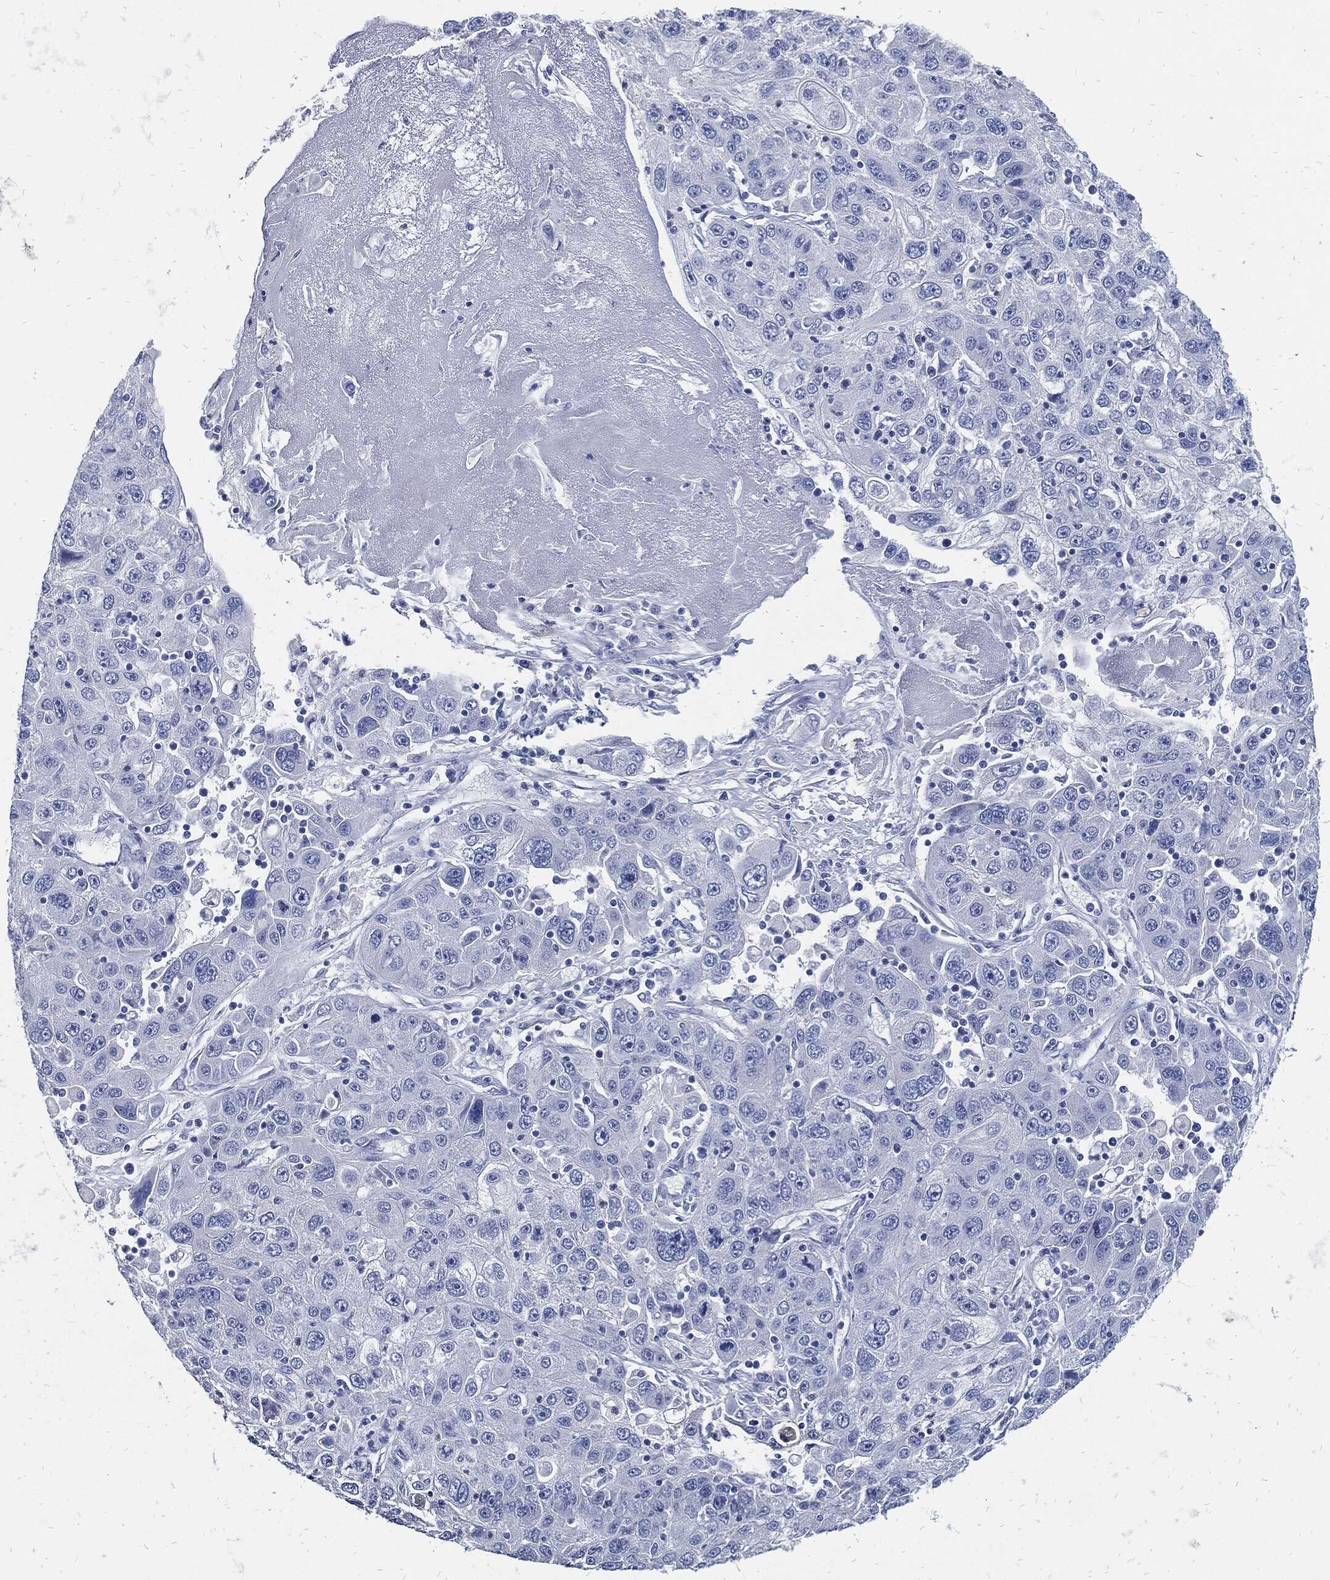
{"staining": {"intensity": "negative", "quantity": "none", "location": "none"}, "tissue": "stomach cancer", "cell_type": "Tumor cells", "image_type": "cancer", "snomed": [{"axis": "morphology", "description": "Adenocarcinoma, NOS"}, {"axis": "topography", "description": "Stomach"}], "caption": "The histopathology image exhibits no significant positivity in tumor cells of stomach cancer (adenocarcinoma).", "gene": "FABP4", "patient": {"sex": "male", "age": 56}}